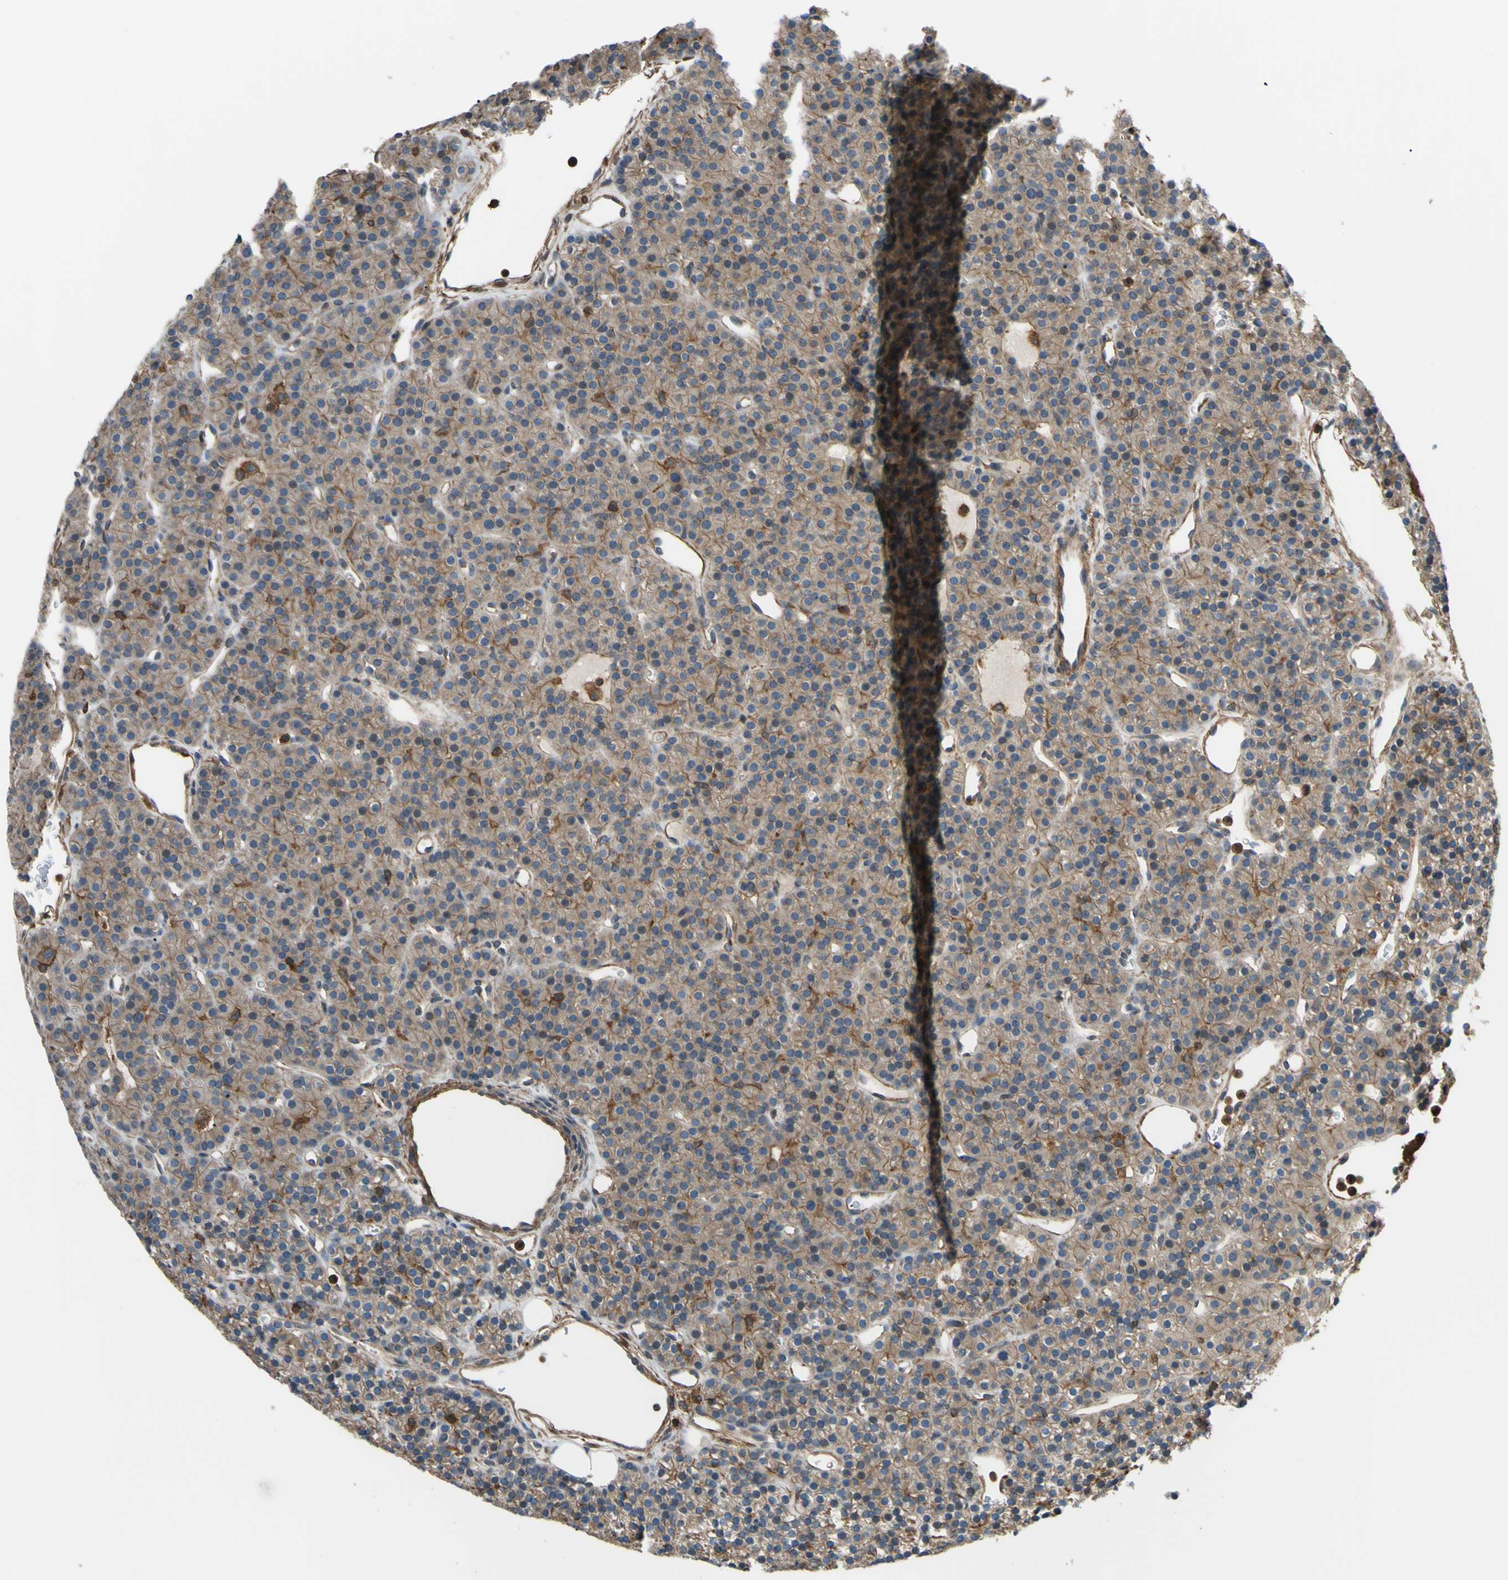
{"staining": {"intensity": "moderate", "quantity": ">75%", "location": "cytoplasmic/membranous"}, "tissue": "parathyroid gland", "cell_type": "Glandular cells", "image_type": "normal", "snomed": [{"axis": "morphology", "description": "Normal tissue, NOS"}, {"axis": "morphology", "description": "Hyperplasia, NOS"}, {"axis": "topography", "description": "Parathyroid gland"}], "caption": "High-magnification brightfield microscopy of normal parathyroid gland stained with DAB (3,3'-diaminobenzidine) (brown) and counterstained with hematoxylin (blue). glandular cells exhibit moderate cytoplasmic/membranous staining is present in about>75% of cells. (DAB (3,3'-diaminobenzidine) IHC, brown staining for protein, blue staining for nuclei).", "gene": "ADD3", "patient": {"sex": "male", "age": 44}}